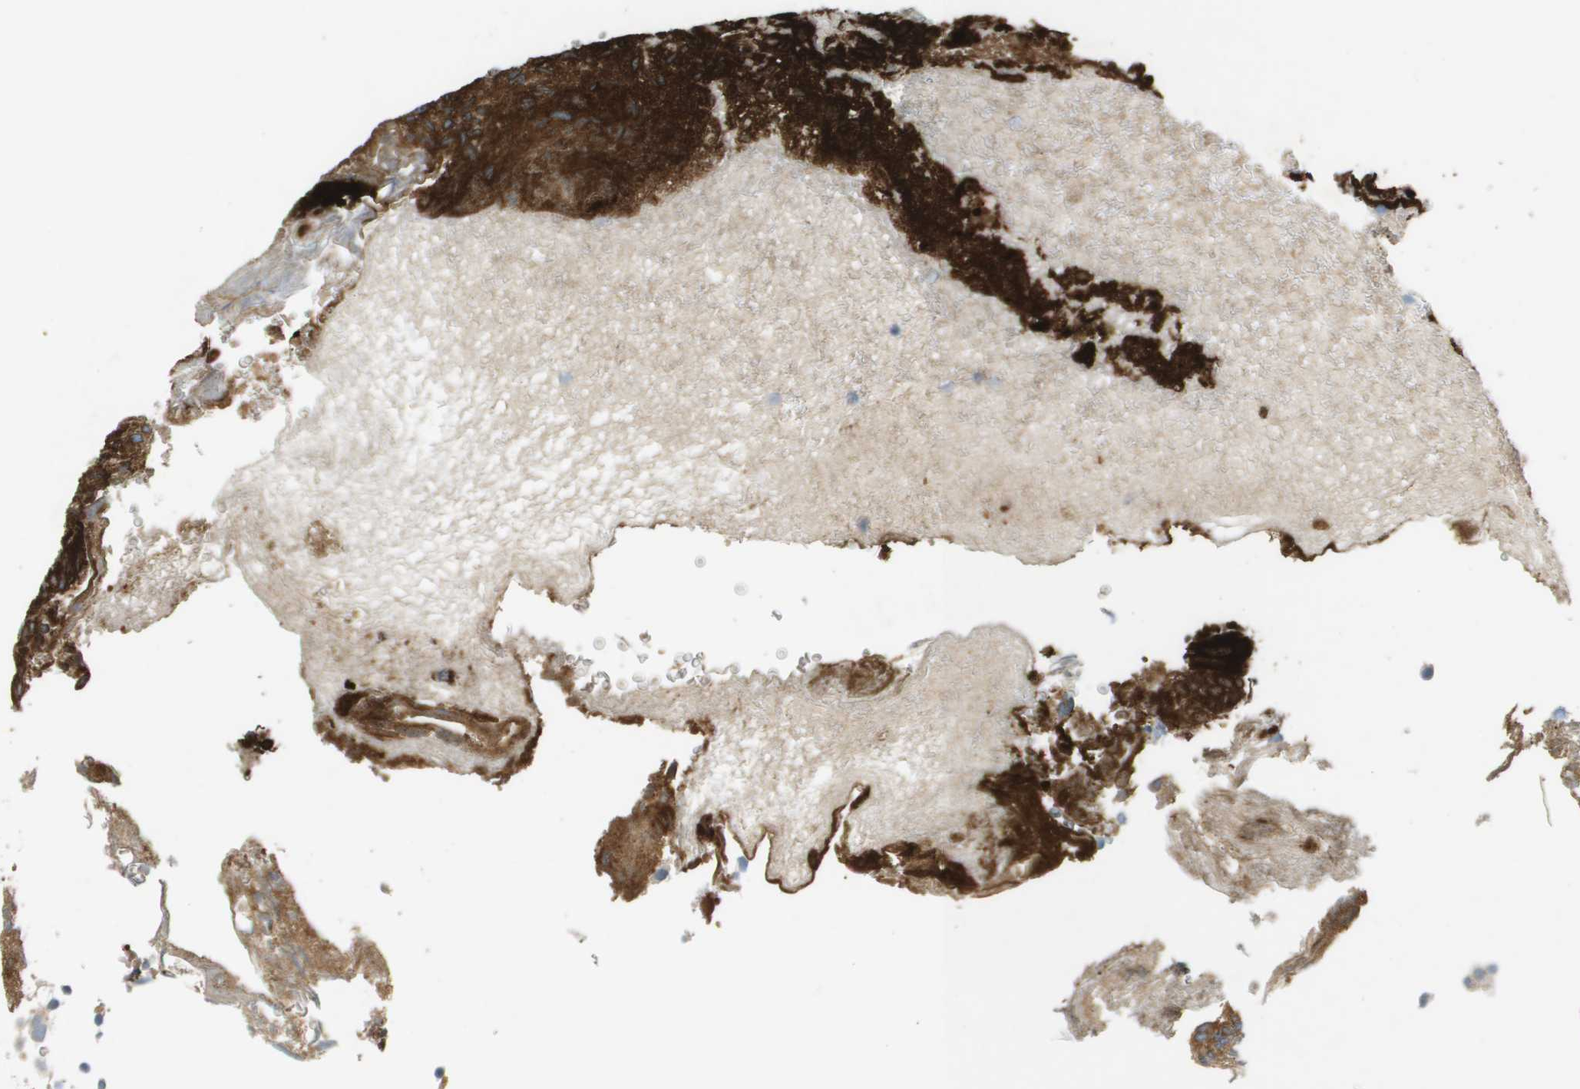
{"staining": {"intensity": "negative", "quantity": "none", "location": "none"}, "tissue": "urothelial cancer", "cell_type": "Tumor cells", "image_type": "cancer", "snomed": [{"axis": "morphology", "description": "Urothelial carcinoma, Low grade"}, {"axis": "topography", "description": "Urinary bladder"}], "caption": "Urothelial cancer stained for a protein using immunohistochemistry (IHC) exhibits no positivity tumor cells.", "gene": "VTN", "patient": {"sex": "male", "age": 78}}